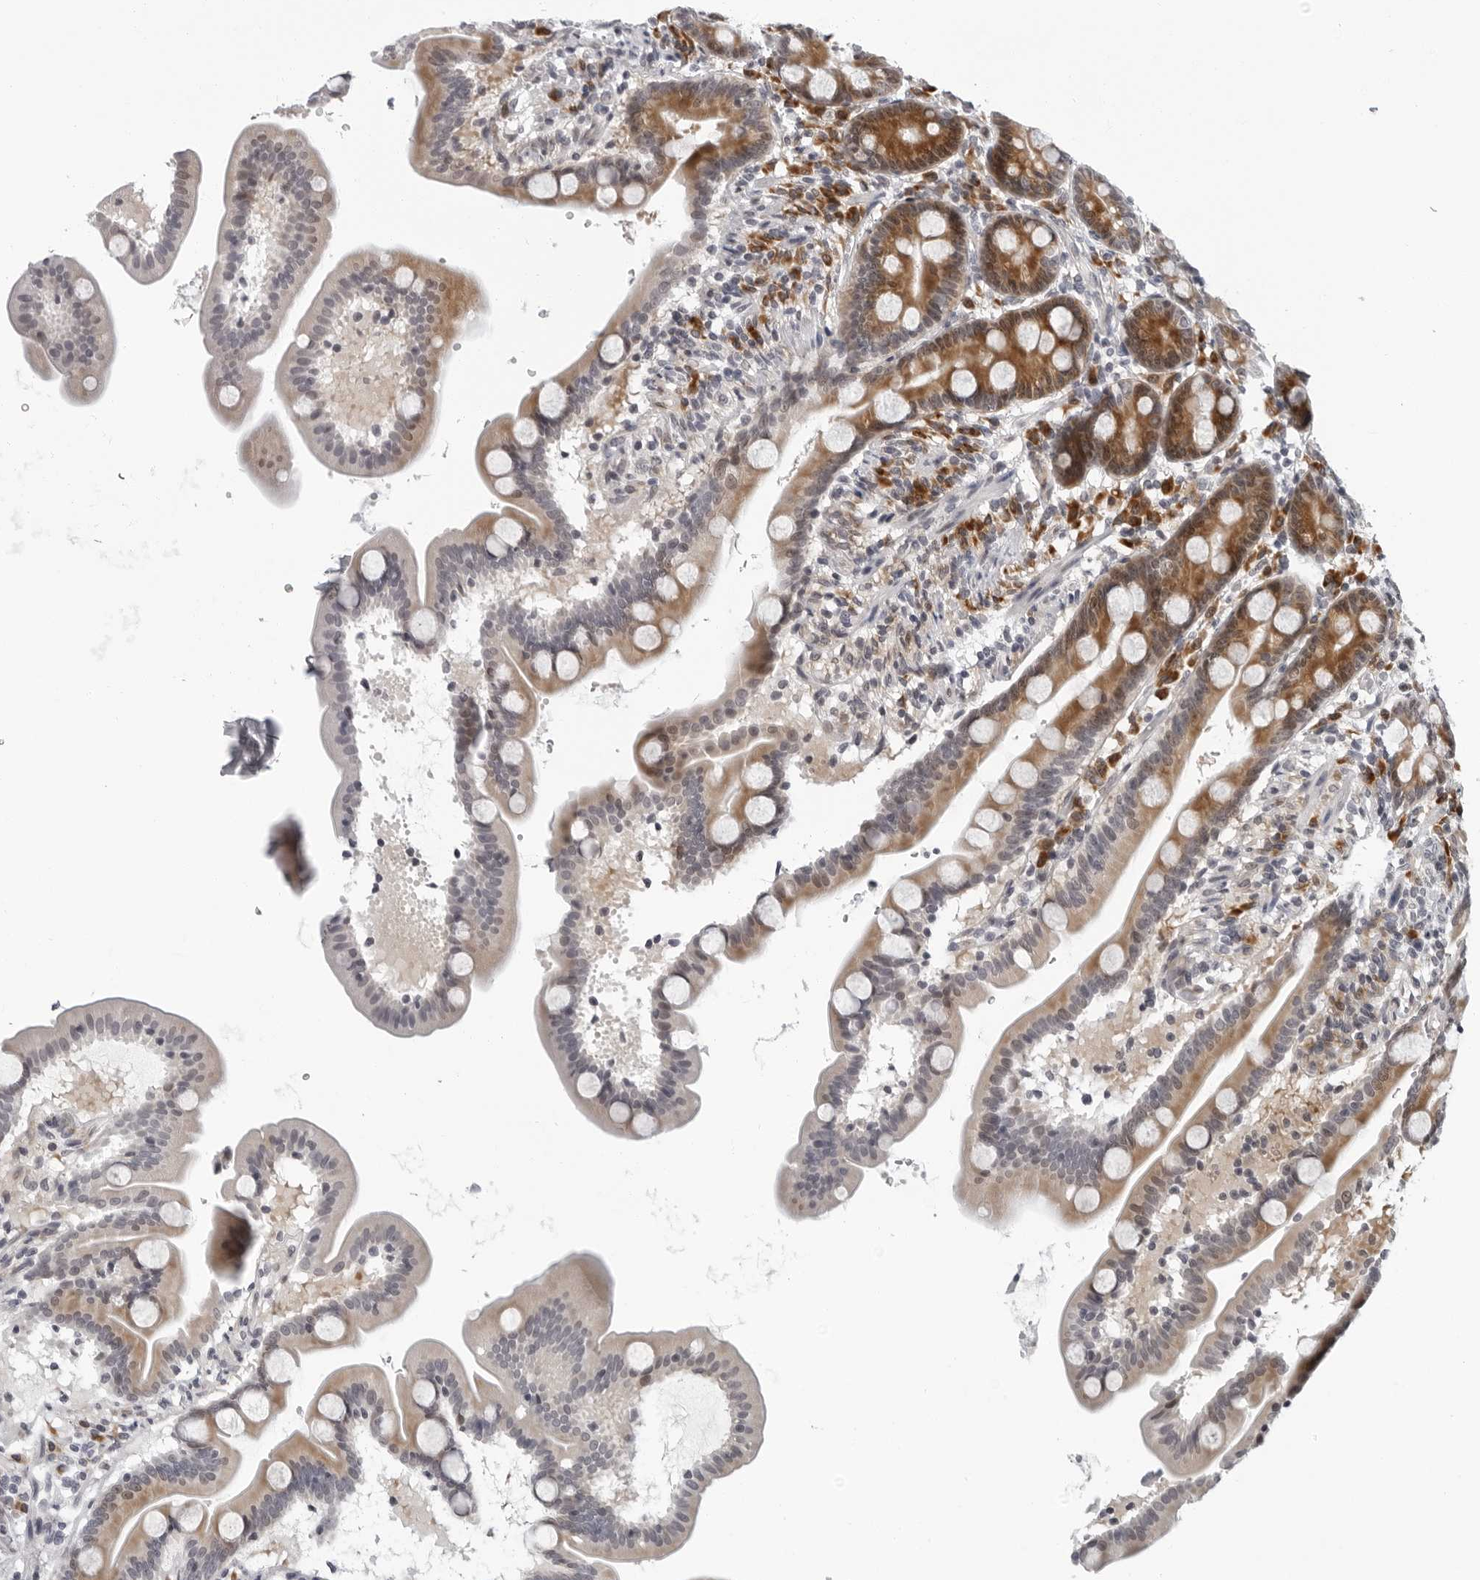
{"staining": {"intensity": "moderate", "quantity": "25%-75%", "location": "cytoplasmic/membranous"}, "tissue": "duodenum", "cell_type": "Glandular cells", "image_type": "normal", "snomed": [{"axis": "morphology", "description": "Normal tissue, NOS"}, {"axis": "topography", "description": "Duodenum"}], "caption": "Human duodenum stained with a brown dye demonstrates moderate cytoplasmic/membranous positive positivity in about 25%-75% of glandular cells.", "gene": "PIP4K2C", "patient": {"sex": "male", "age": 54}}